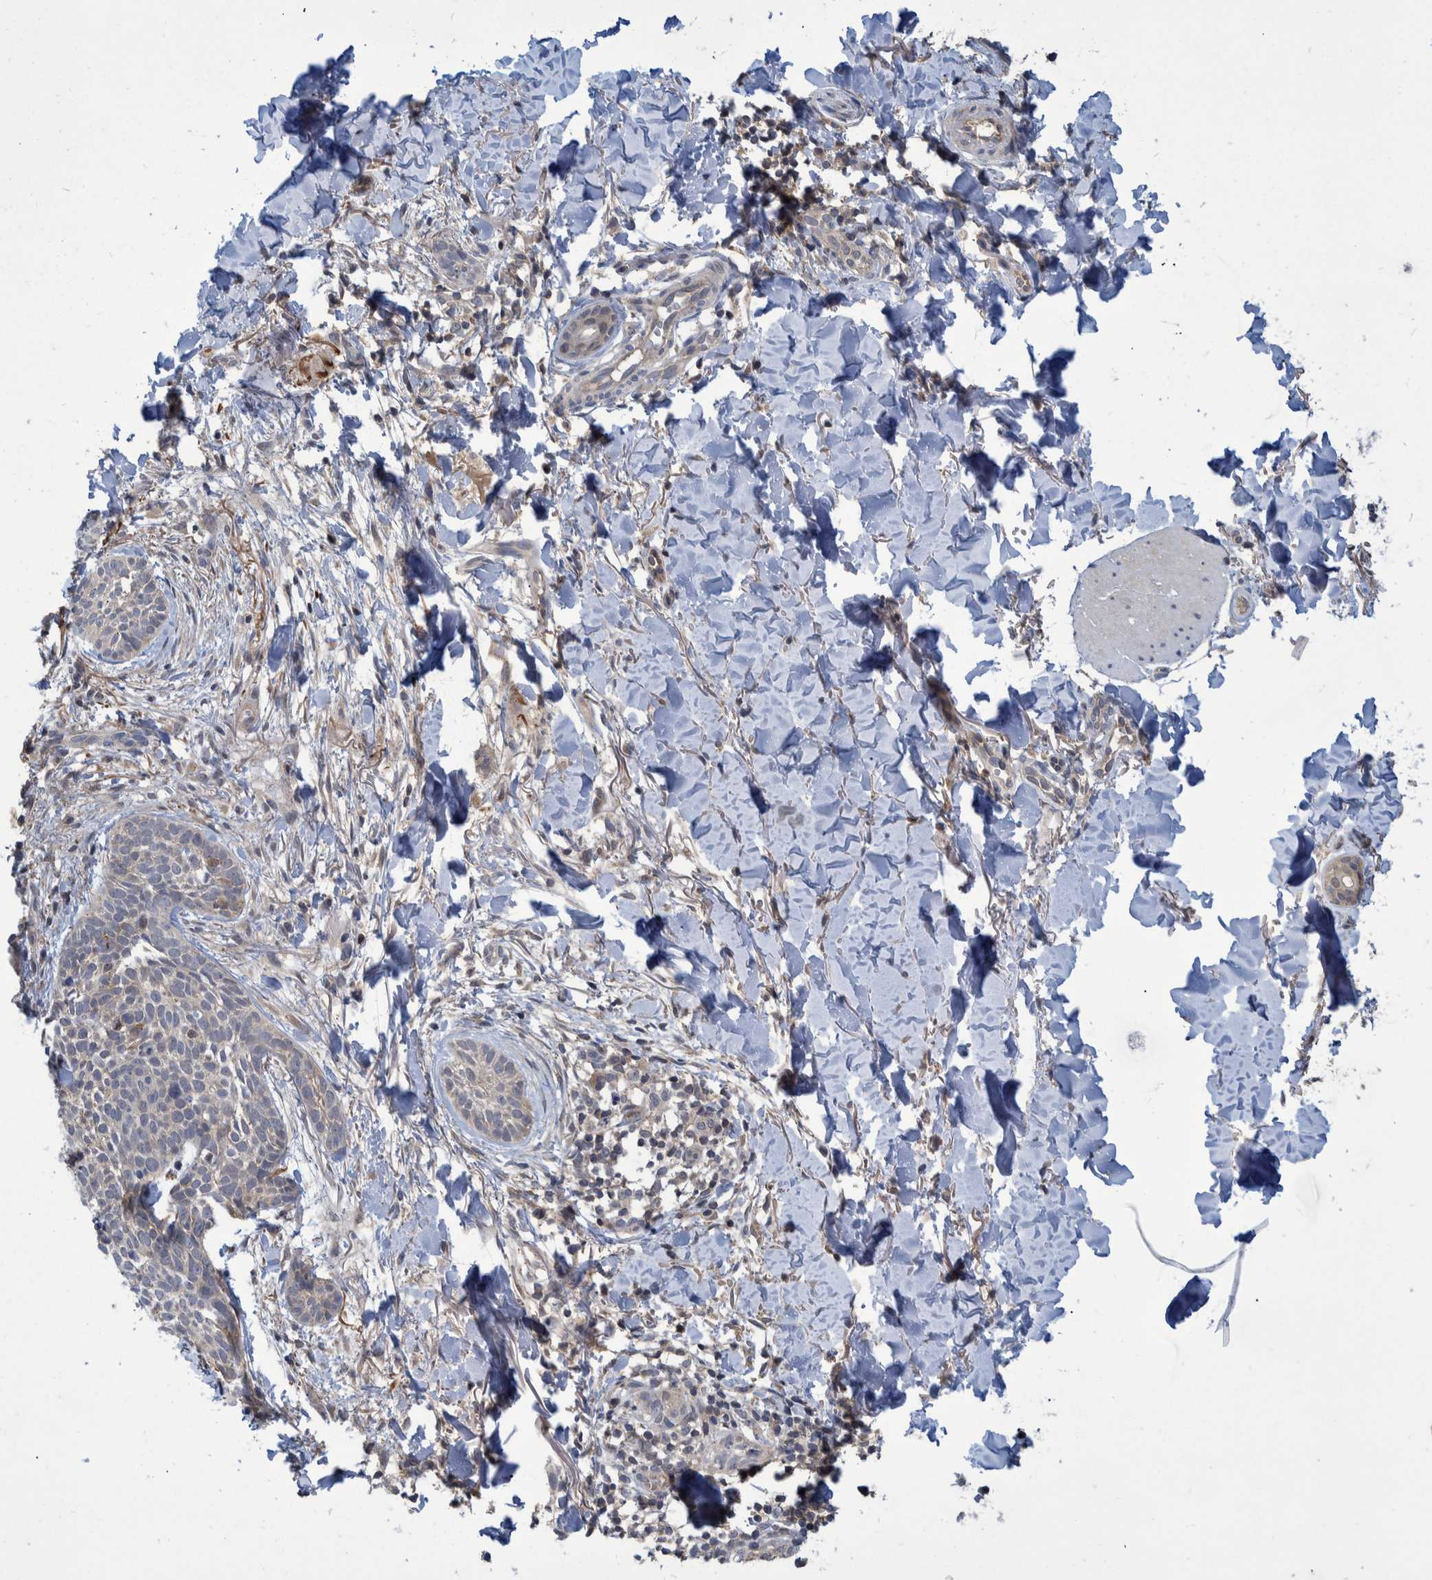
{"staining": {"intensity": "negative", "quantity": "none", "location": "none"}, "tissue": "skin cancer", "cell_type": "Tumor cells", "image_type": "cancer", "snomed": [{"axis": "morphology", "description": "Normal tissue, NOS"}, {"axis": "morphology", "description": "Basal cell carcinoma"}, {"axis": "topography", "description": "Skin"}], "caption": "Tumor cells are negative for brown protein staining in skin cancer (basal cell carcinoma).", "gene": "PCYT2", "patient": {"sex": "male", "age": 67}}